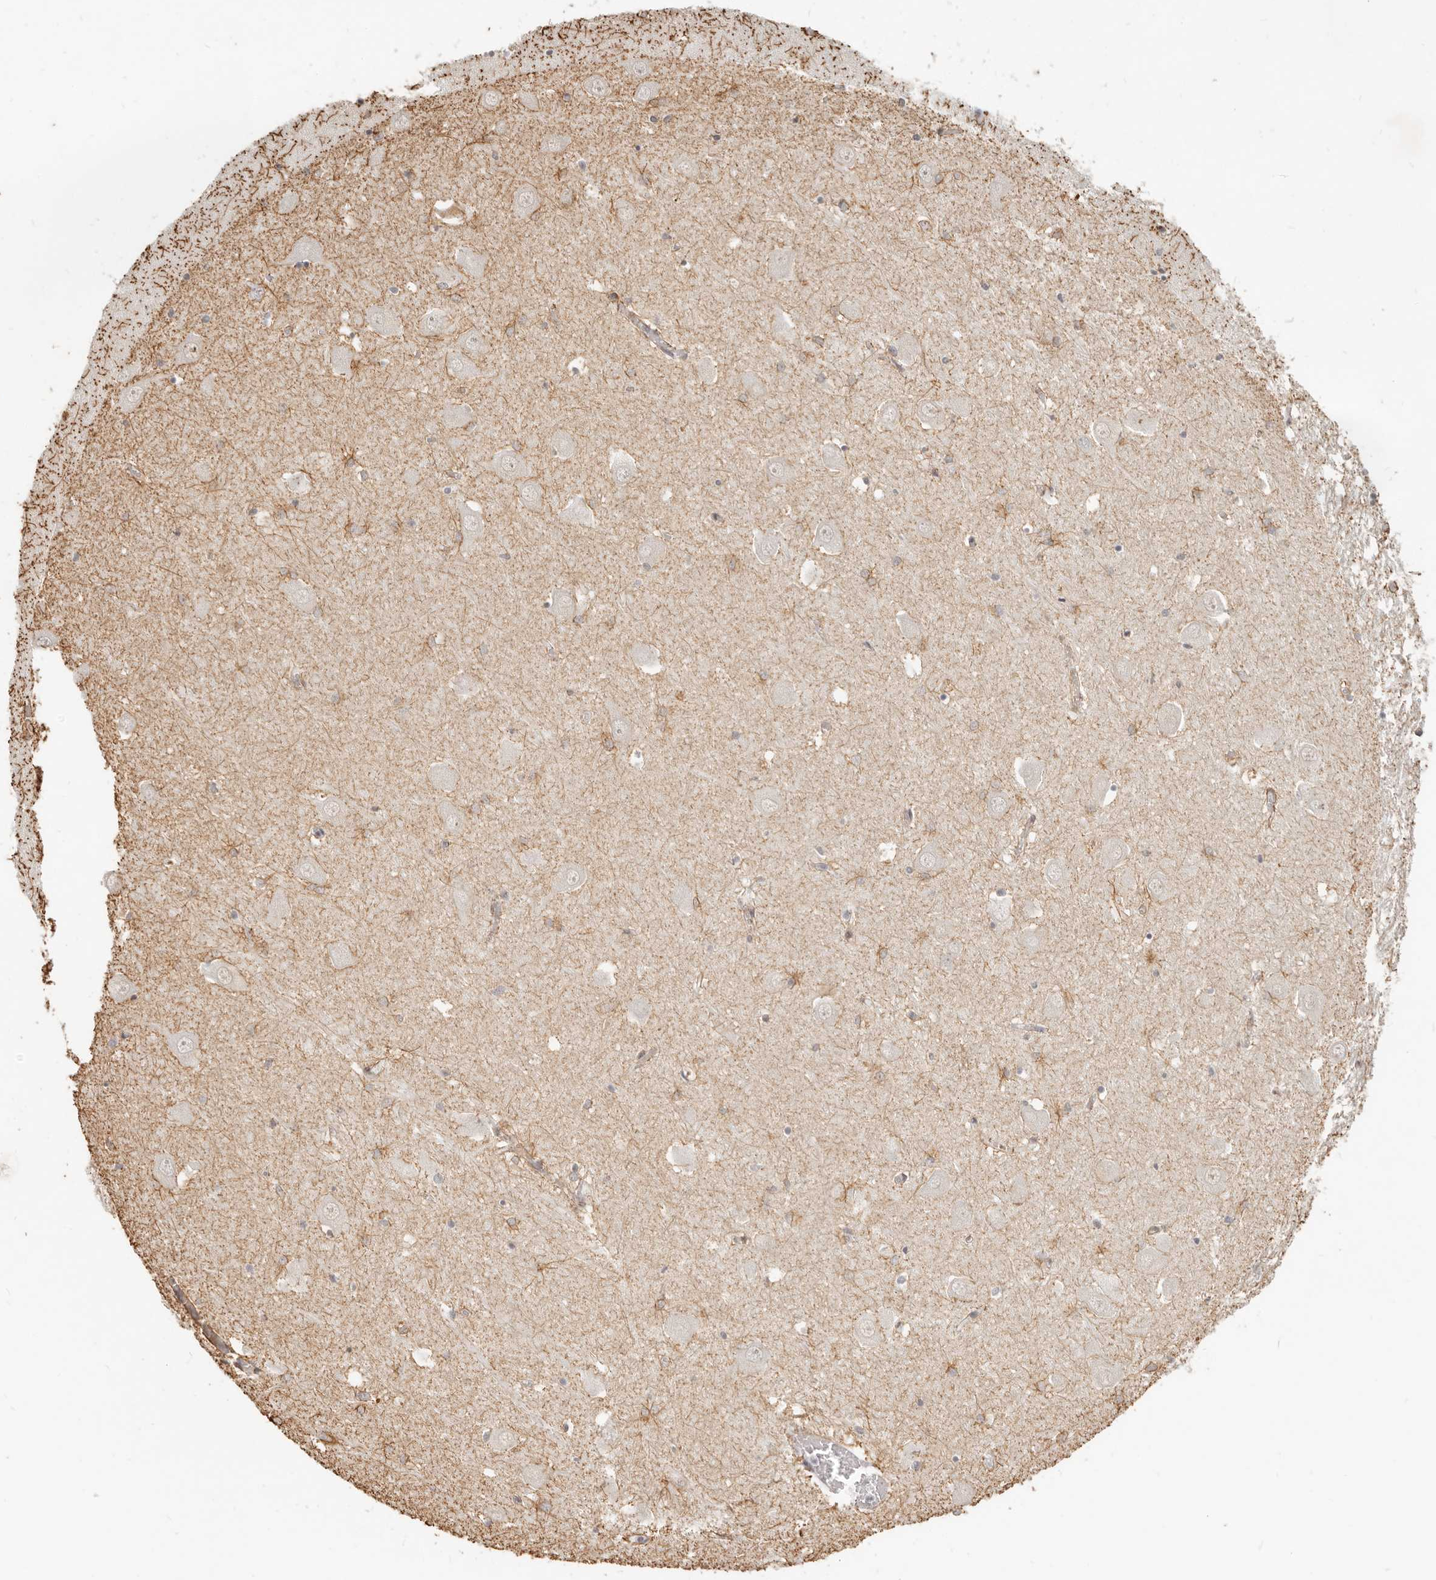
{"staining": {"intensity": "negative", "quantity": "none", "location": "none"}, "tissue": "hippocampus", "cell_type": "Glial cells", "image_type": "normal", "snomed": [{"axis": "morphology", "description": "Normal tissue, NOS"}, {"axis": "topography", "description": "Hippocampus"}], "caption": "High power microscopy histopathology image of an immunohistochemistry (IHC) image of benign hippocampus, revealing no significant expression in glial cells.", "gene": "GABPA", "patient": {"sex": "male", "age": 70}}